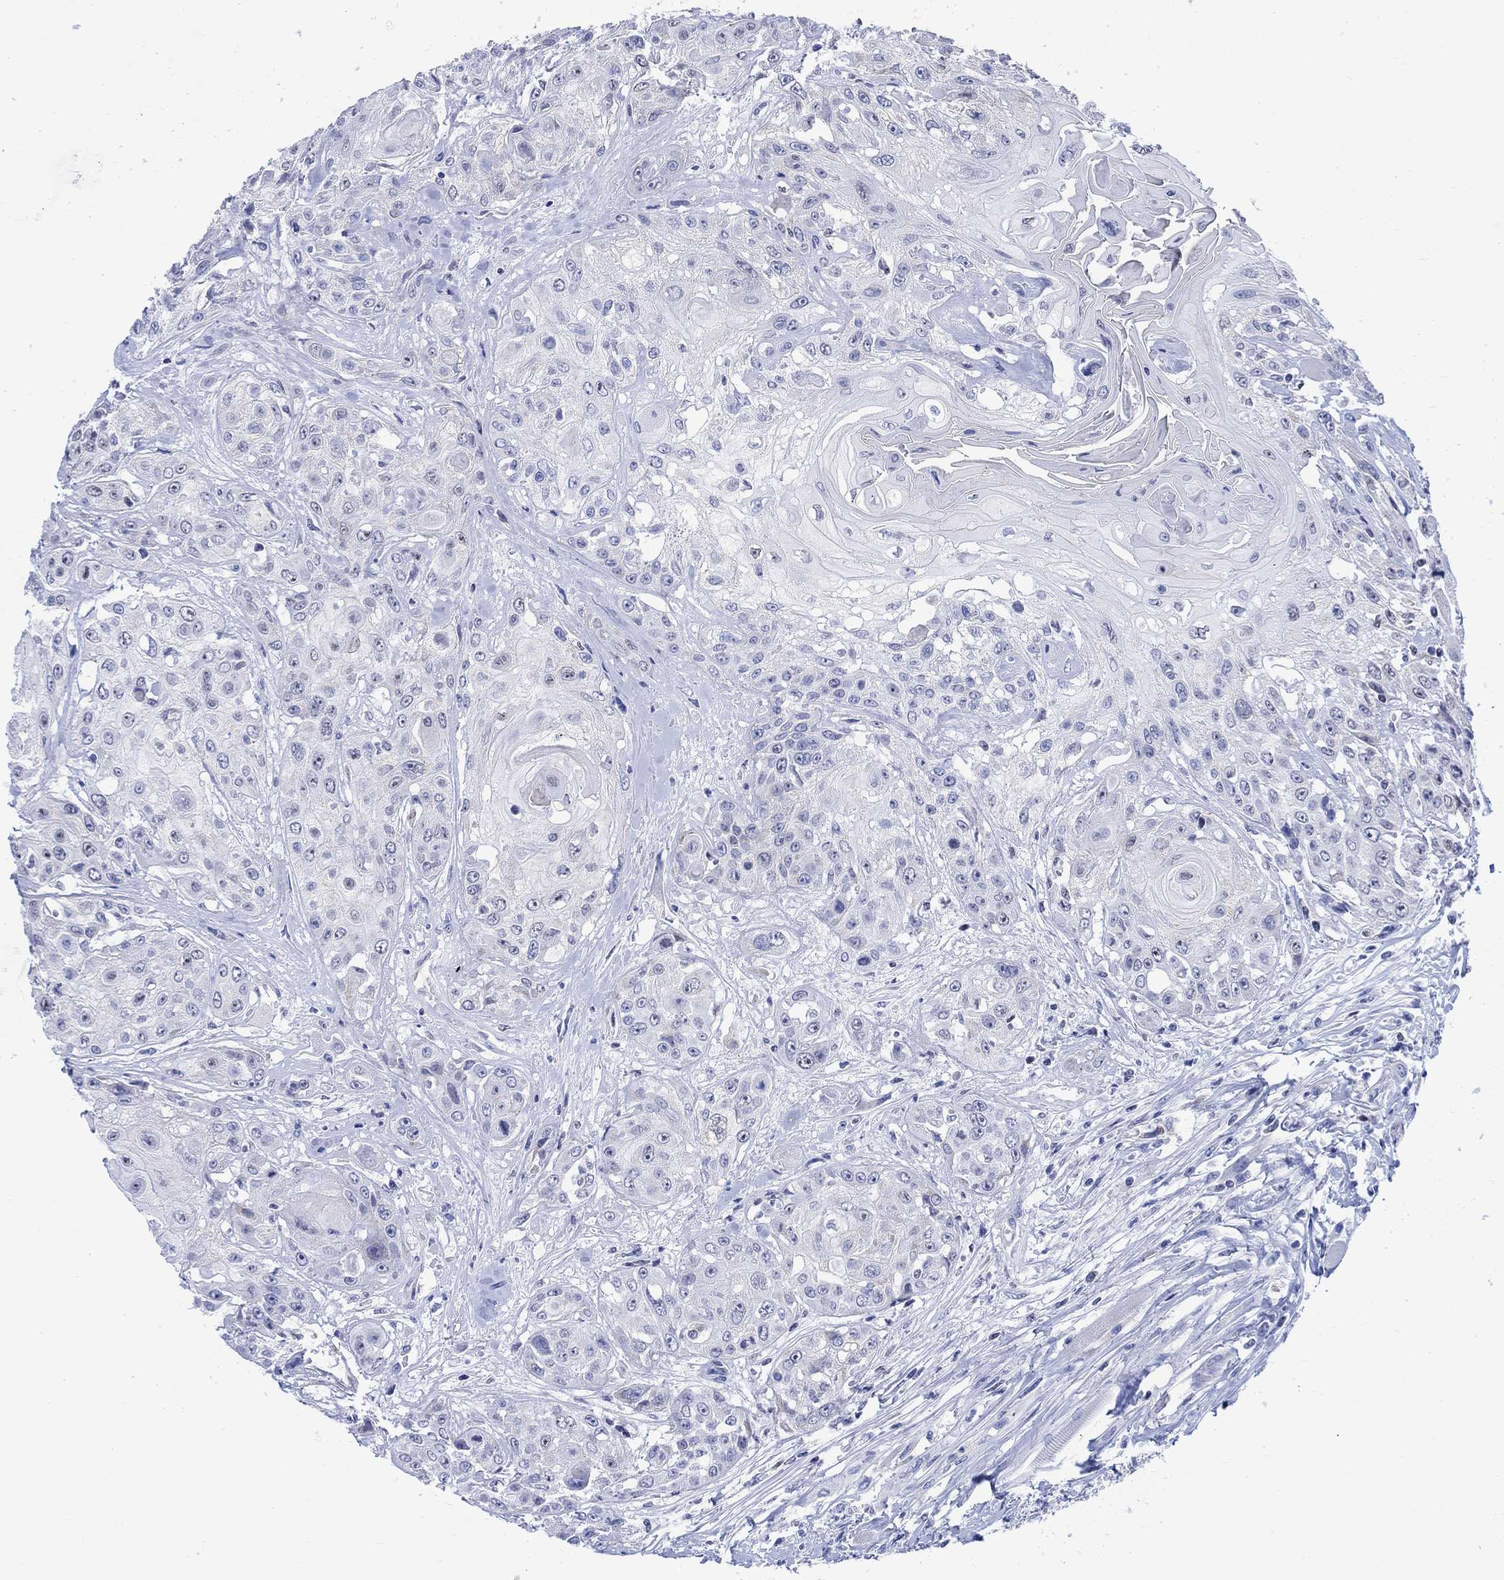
{"staining": {"intensity": "negative", "quantity": "none", "location": "none"}, "tissue": "head and neck cancer", "cell_type": "Tumor cells", "image_type": "cancer", "snomed": [{"axis": "morphology", "description": "Squamous cell carcinoma, NOS"}, {"axis": "topography", "description": "Head-Neck"}], "caption": "A high-resolution histopathology image shows IHC staining of squamous cell carcinoma (head and neck), which demonstrates no significant expression in tumor cells. Brightfield microscopy of immunohistochemistry stained with DAB (3,3'-diaminobenzidine) (brown) and hematoxylin (blue), captured at high magnification.", "gene": "CPLX2", "patient": {"sex": "female", "age": 59}}